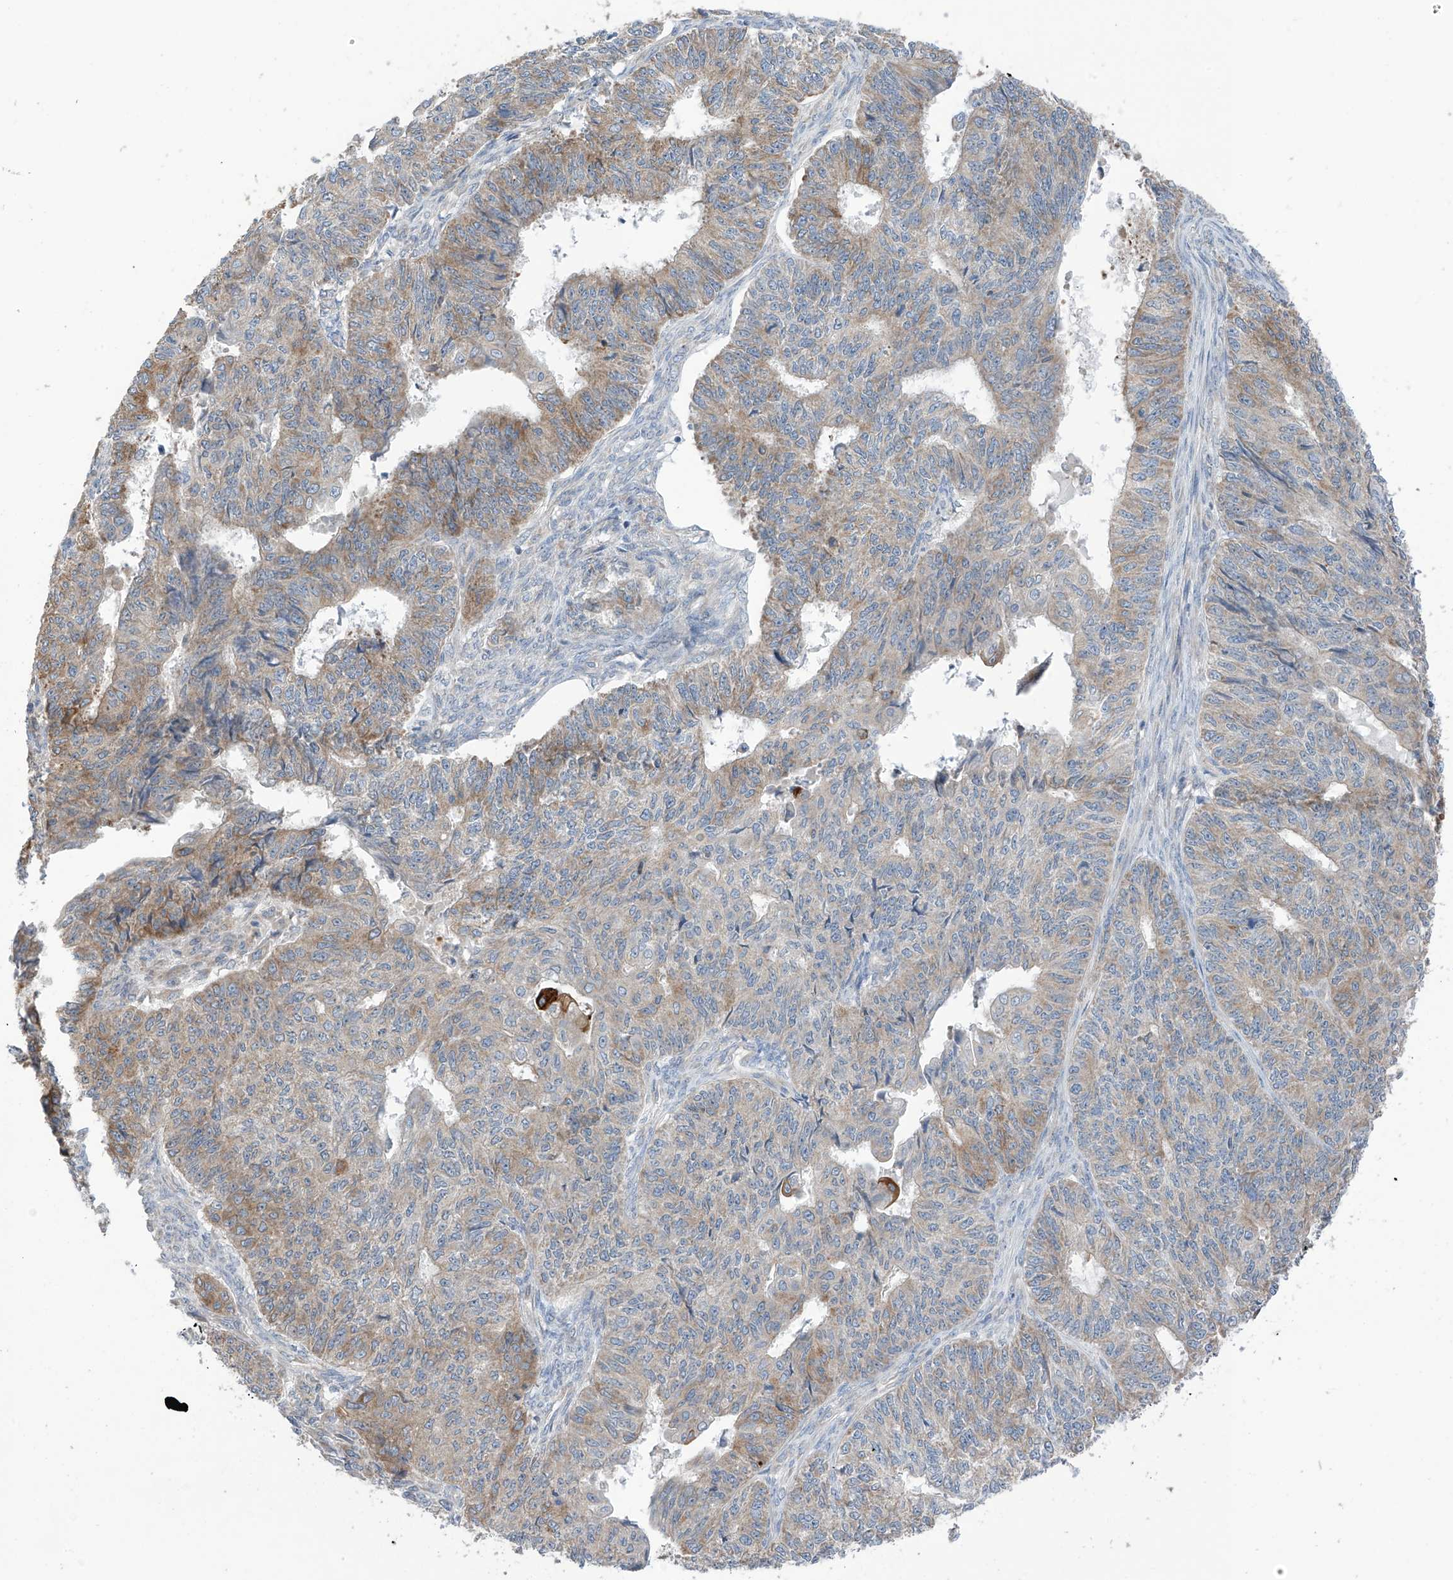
{"staining": {"intensity": "moderate", "quantity": "<25%", "location": "cytoplasmic/membranous"}, "tissue": "endometrial cancer", "cell_type": "Tumor cells", "image_type": "cancer", "snomed": [{"axis": "morphology", "description": "Adenocarcinoma, NOS"}, {"axis": "topography", "description": "Endometrium"}], "caption": "High-power microscopy captured an immunohistochemistry (IHC) photomicrograph of endometrial cancer, revealing moderate cytoplasmic/membranous expression in approximately <25% of tumor cells. The staining is performed using DAB brown chromogen to label protein expression. The nuclei are counter-stained blue using hematoxylin.", "gene": "REC8", "patient": {"sex": "female", "age": 32}}